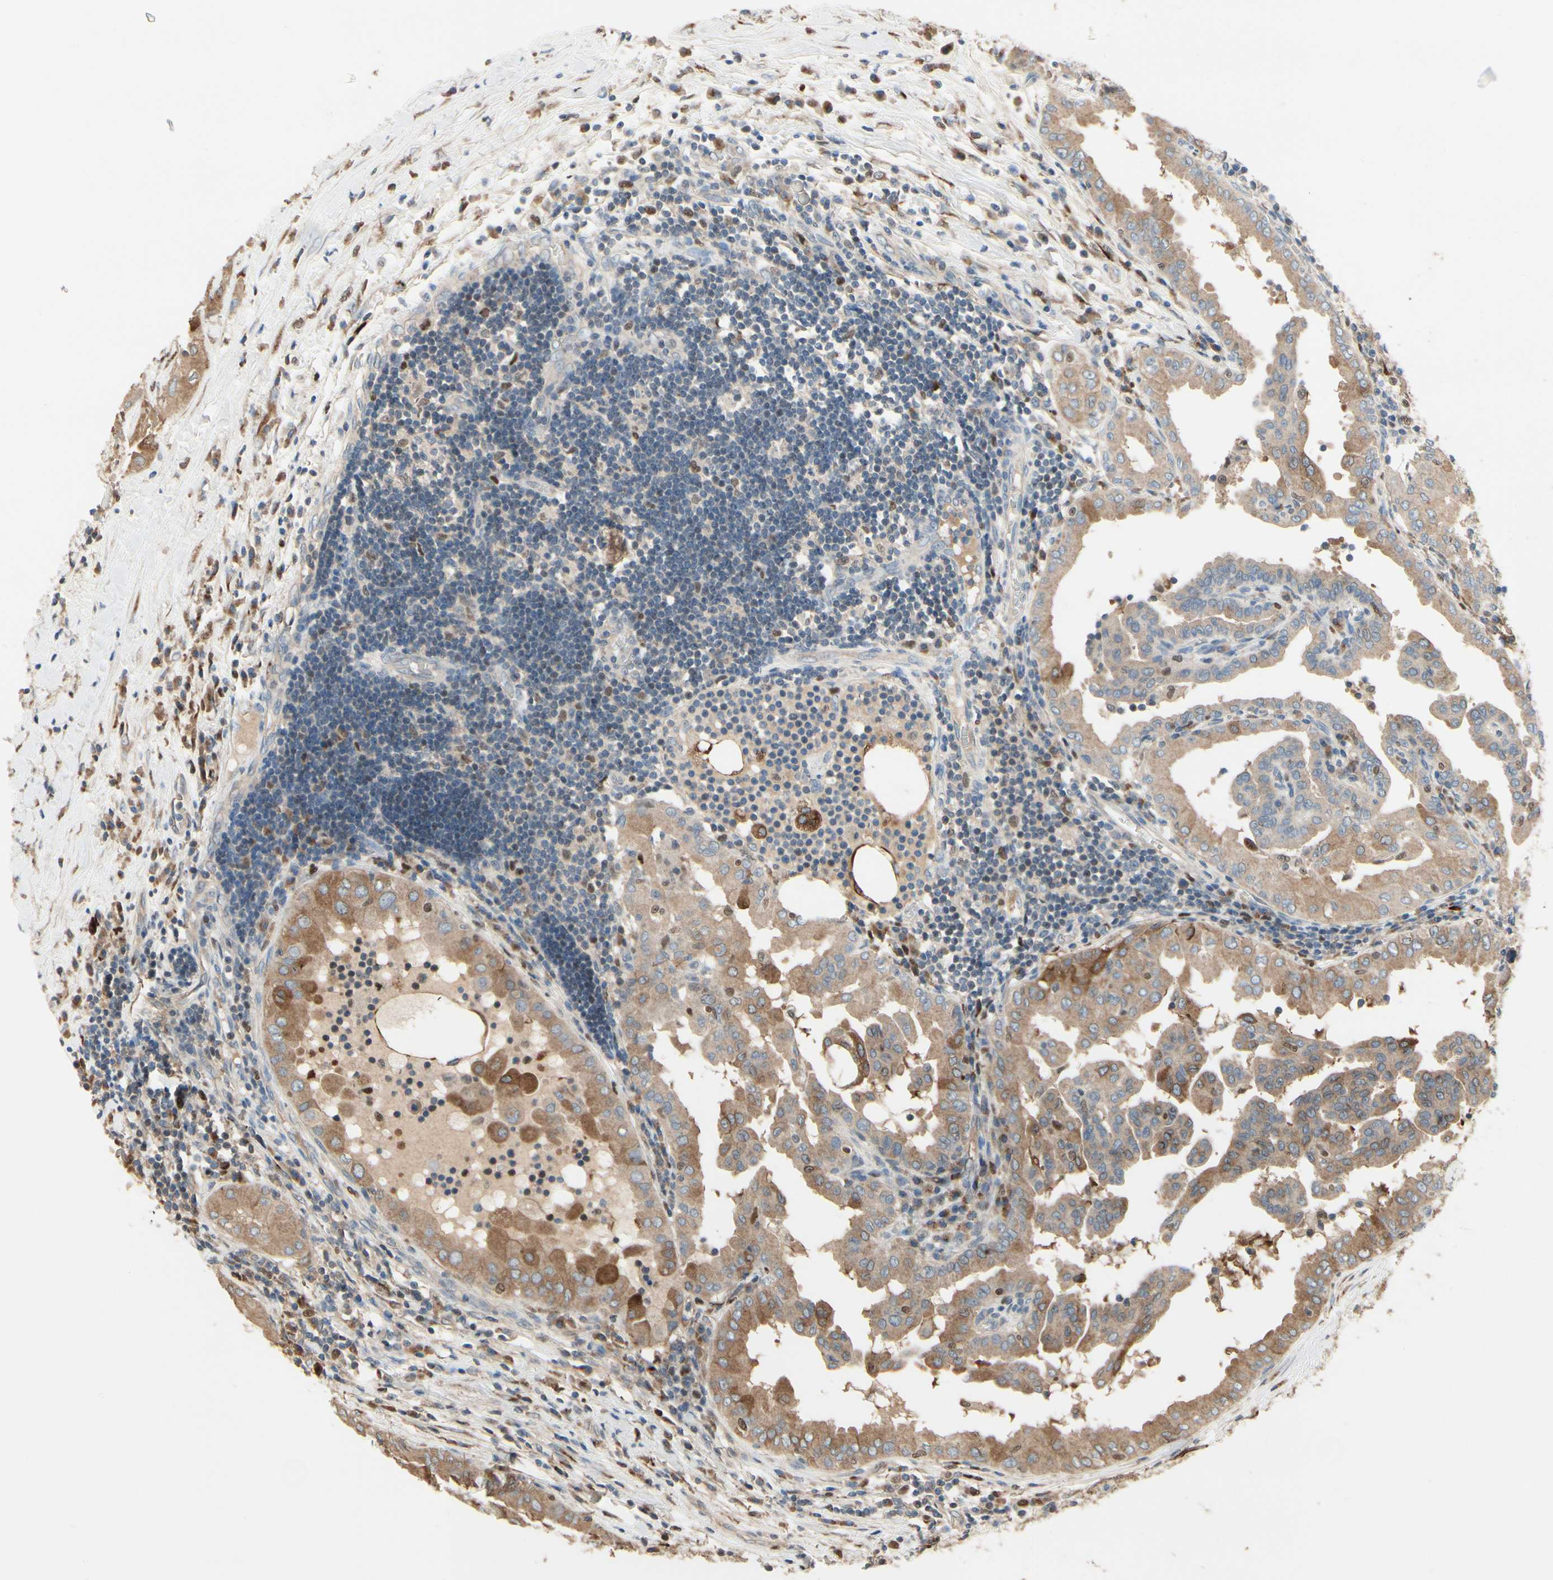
{"staining": {"intensity": "moderate", "quantity": "25%-75%", "location": "cytoplasmic/membranous"}, "tissue": "thyroid cancer", "cell_type": "Tumor cells", "image_type": "cancer", "snomed": [{"axis": "morphology", "description": "Papillary adenocarcinoma, NOS"}, {"axis": "topography", "description": "Thyroid gland"}], "caption": "Human thyroid papillary adenocarcinoma stained with a brown dye exhibits moderate cytoplasmic/membranous positive positivity in approximately 25%-75% of tumor cells.", "gene": "CGREF1", "patient": {"sex": "male", "age": 33}}